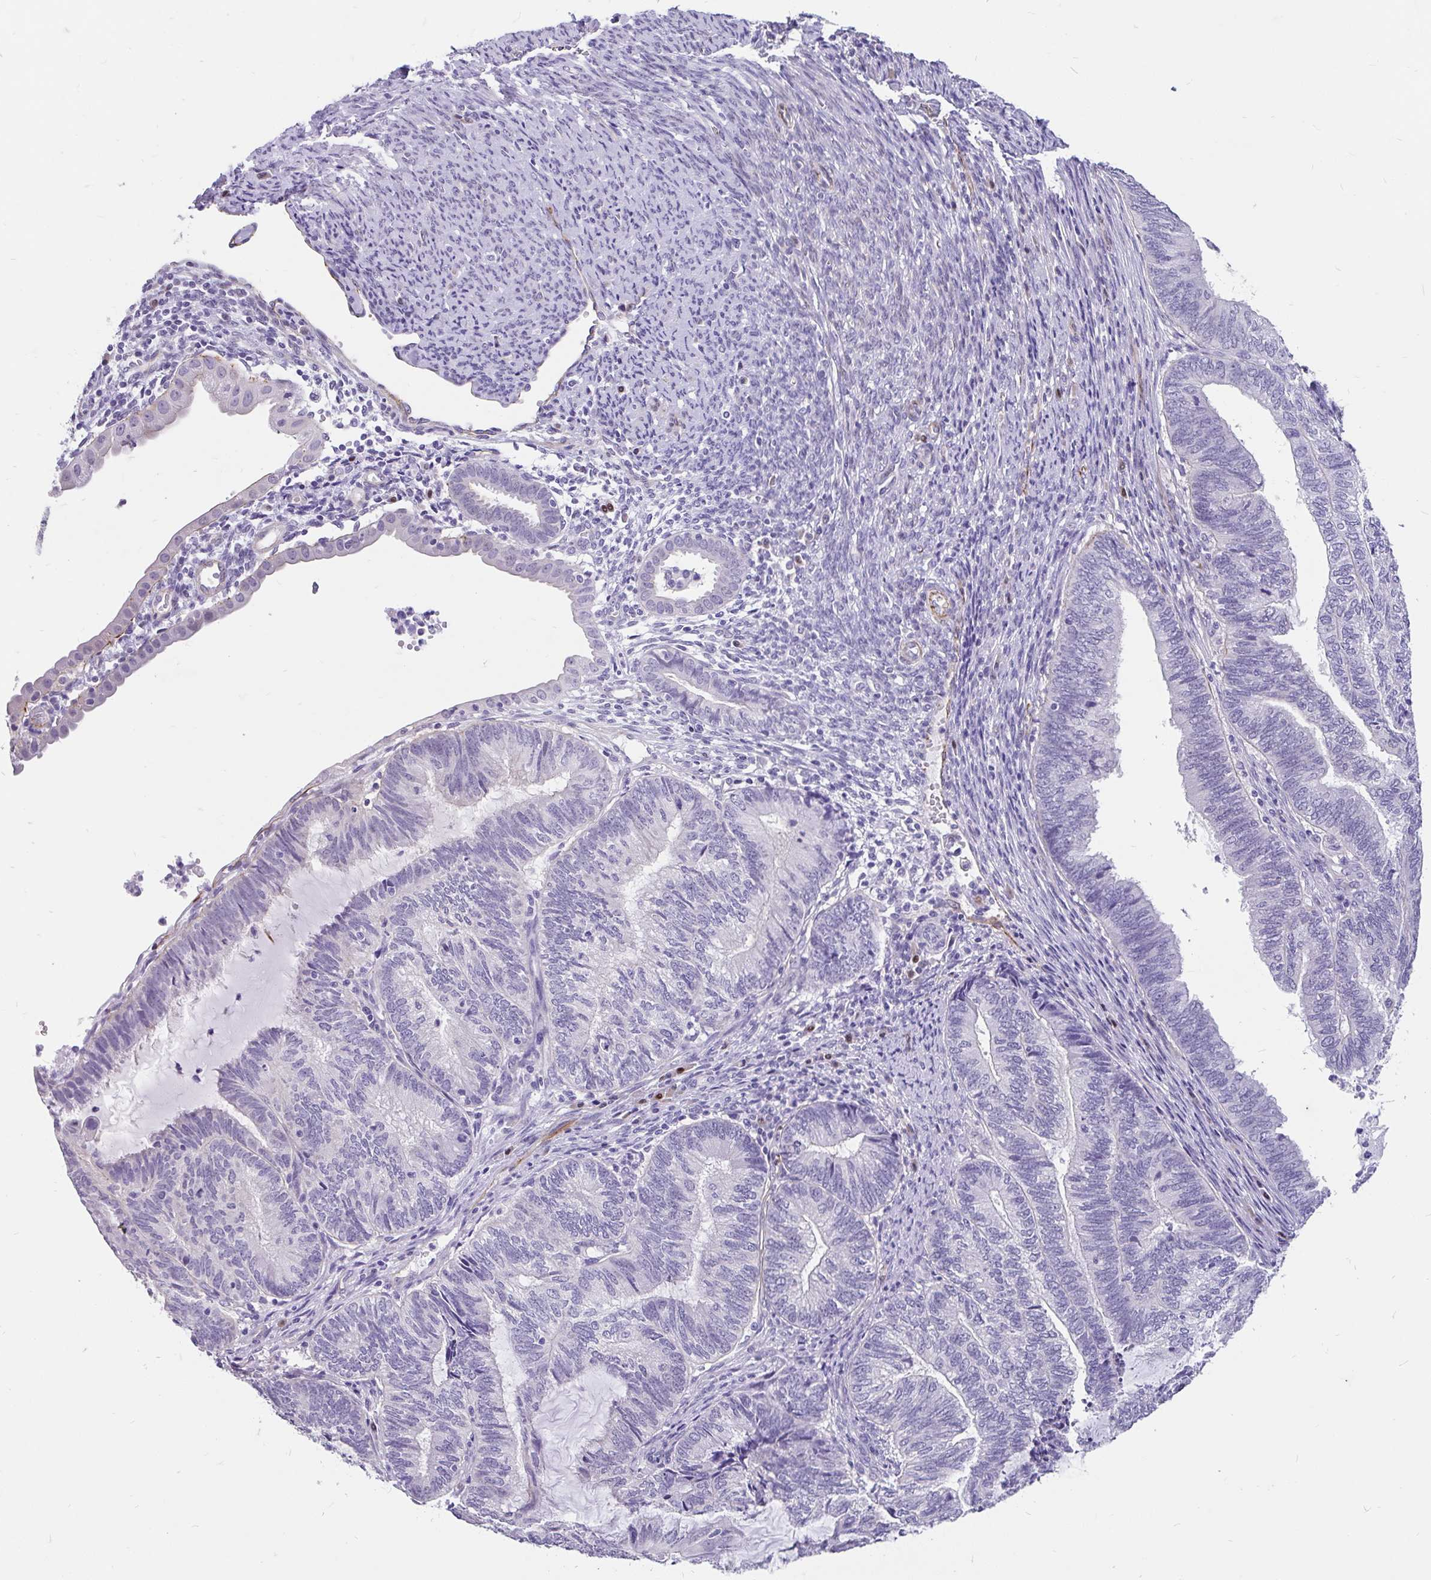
{"staining": {"intensity": "negative", "quantity": "none", "location": "none"}, "tissue": "endometrial cancer", "cell_type": "Tumor cells", "image_type": "cancer", "snomed": [{"axis": "morphology", "description": "Adenocarcinoma, NOS"}, {"axis": "topography", "description": "Uterus"}, {"axis": "topography", "description": "Endometrium"}], "caption": "Tumor cells show no significant positivity in adenocarcinoma (endometrial).", "gene": "EML5", "patient": {"sex": "female", "age": 70}}